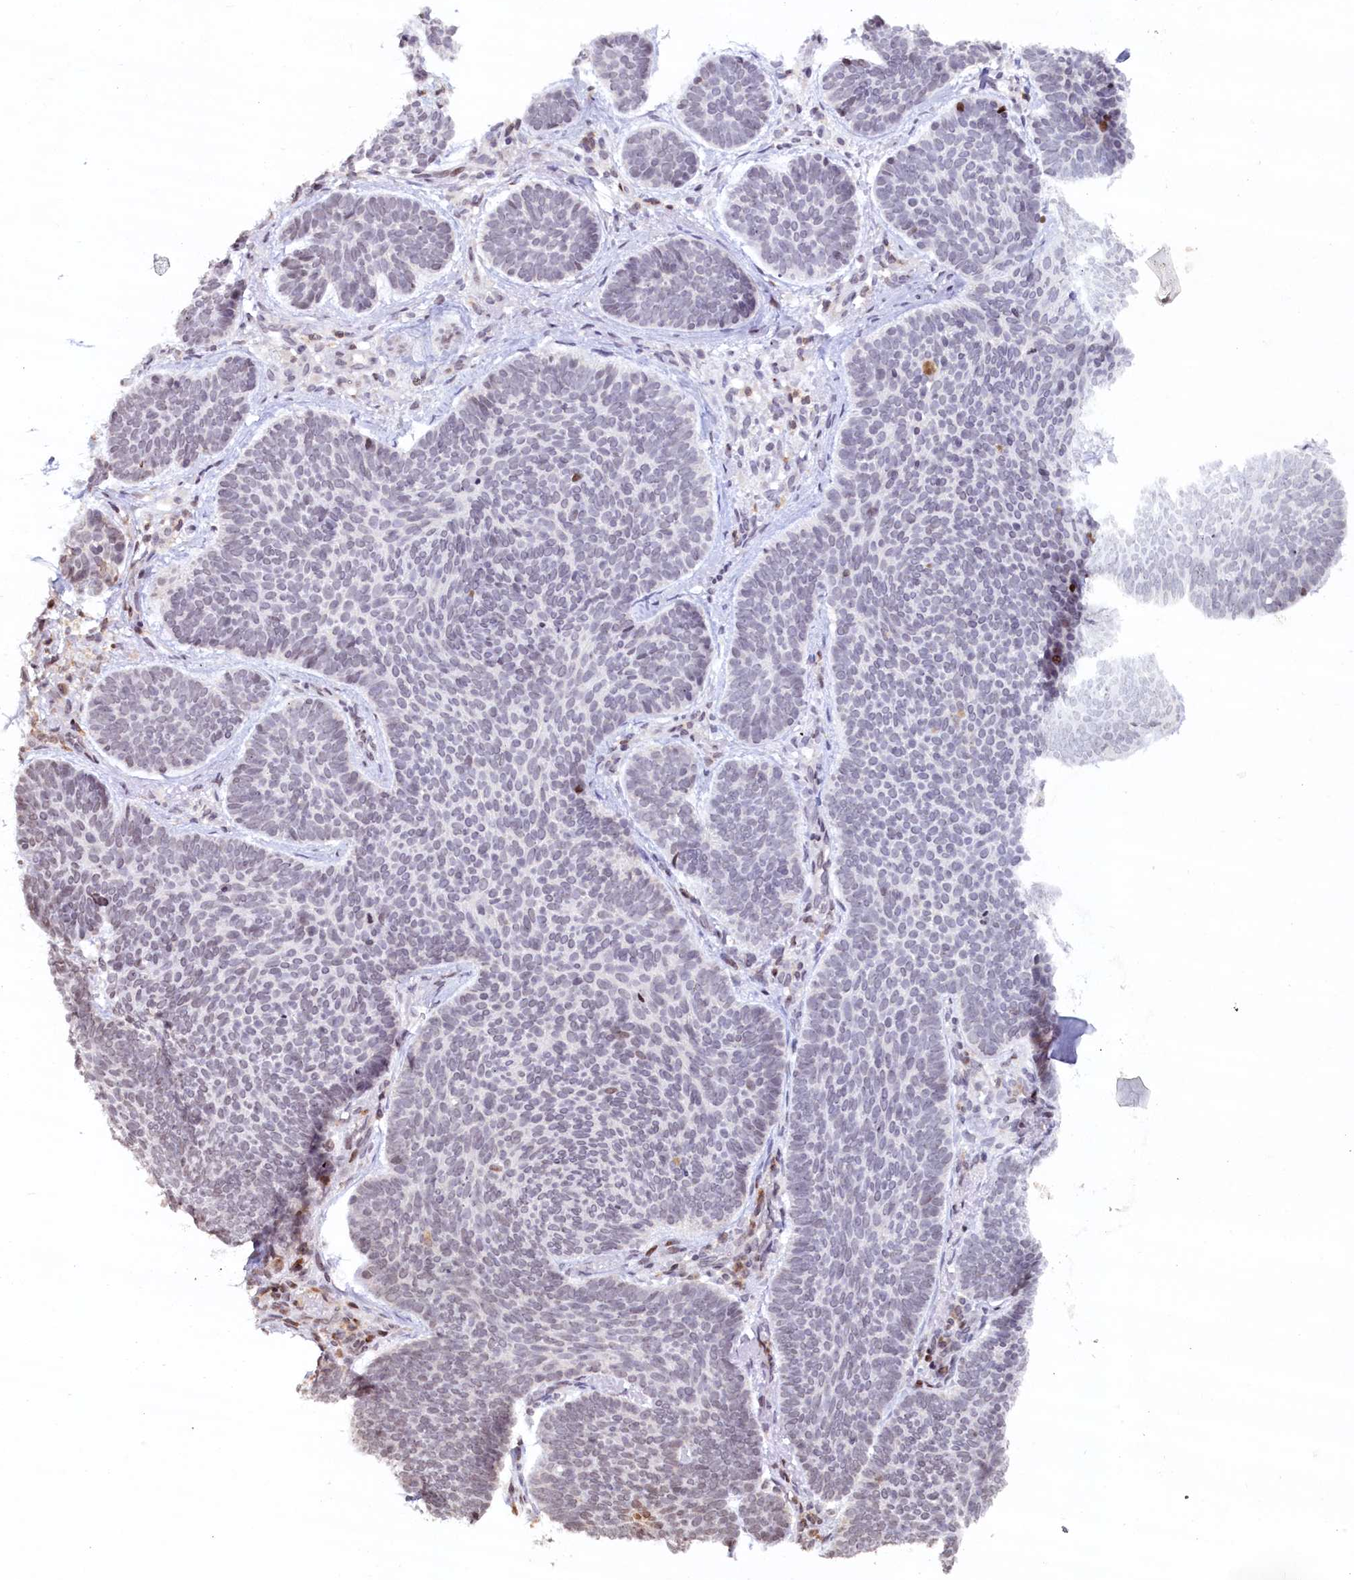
{"staining": {"intensity": "negative", "quantity": "none", "location": "none"}, "tissue": "skin cancer", "cell_type": "Tumor cells", "image_type": "cancer", "snomed": [{"axis": "morphology", "description": "Basal cell carcinoma"}, {"axis": "topography", "description": "Skin"}], "caption": "Tumor cells are negative for protein expression in human skin cancer.", "gene": "FYB1", "patient": {"sex": "female", "age": 74}}